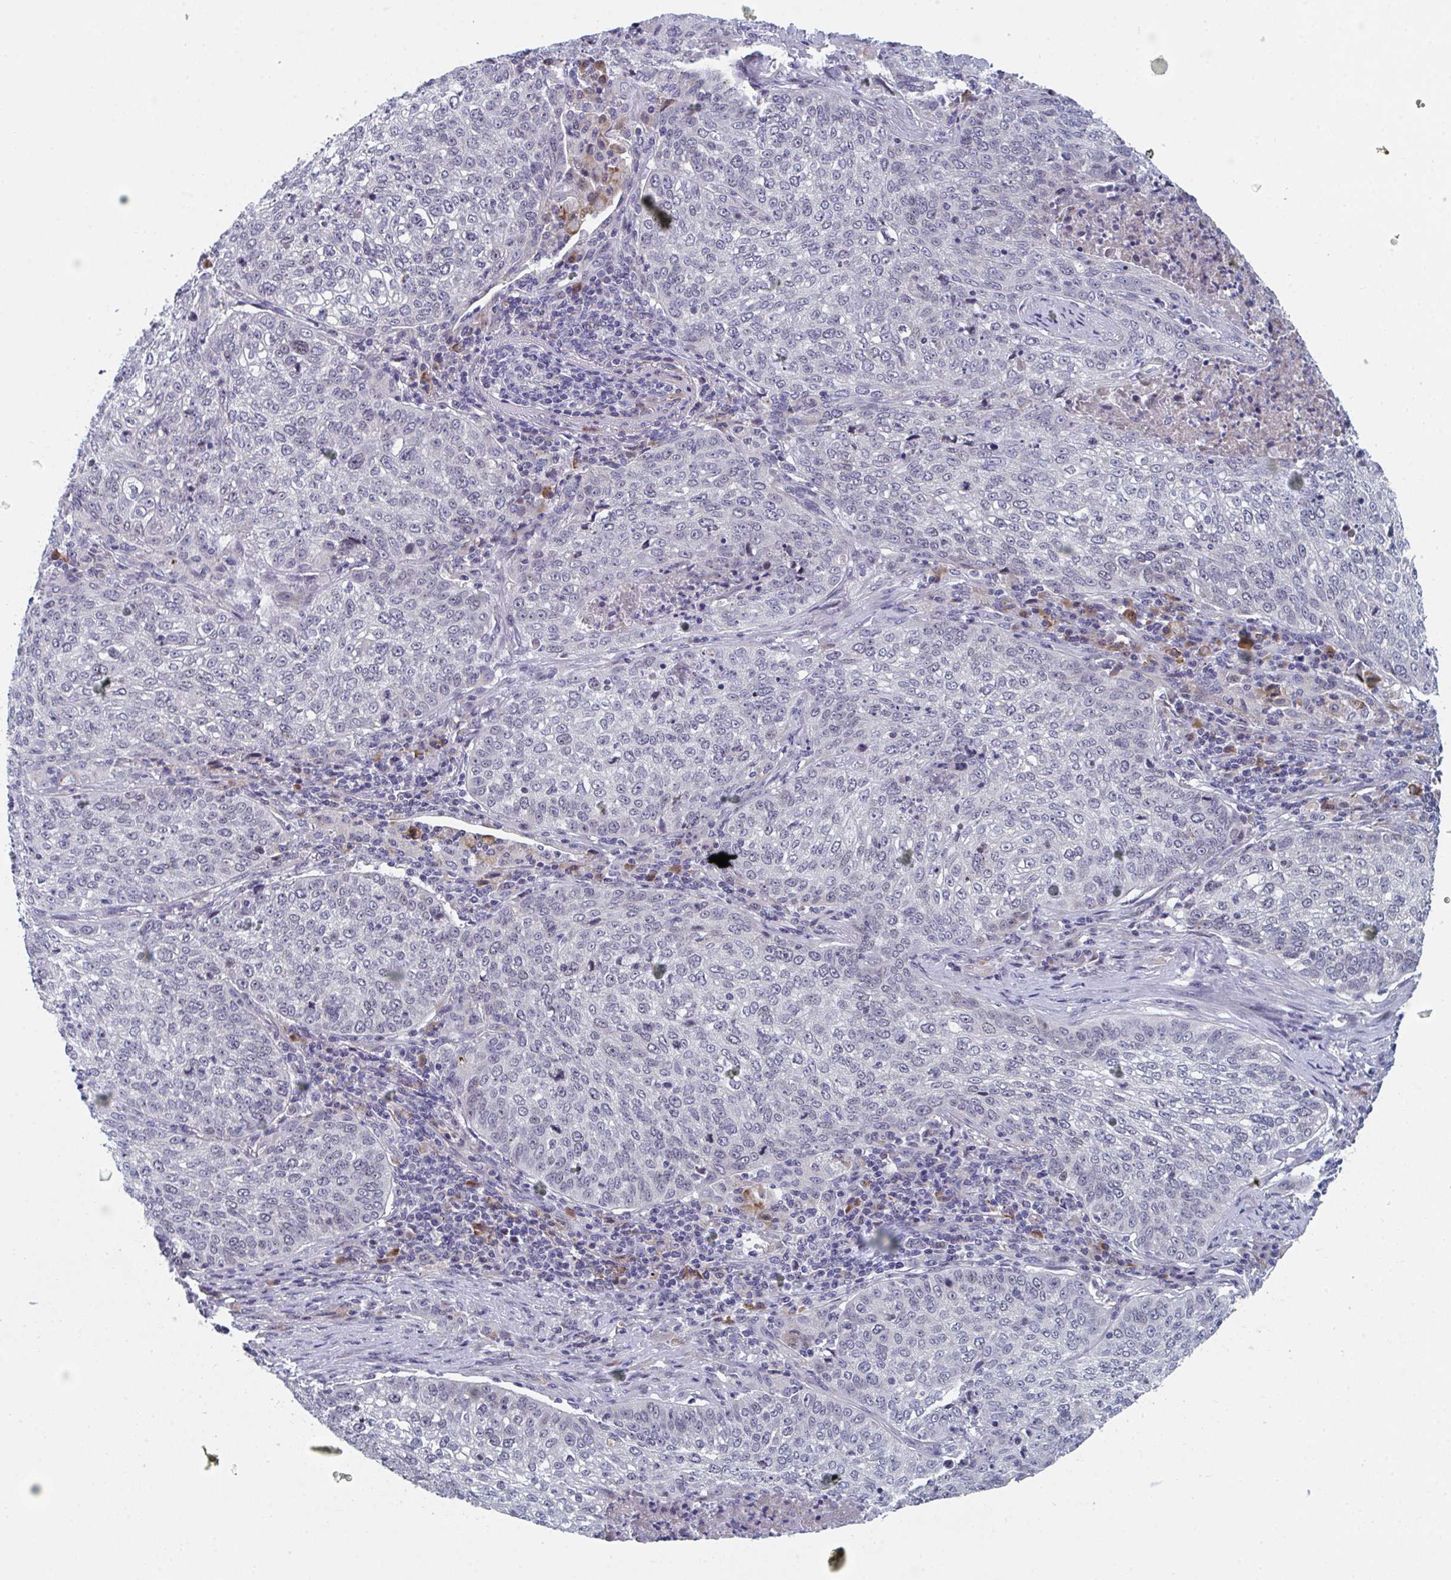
{"staining": {"intensity": "moderate", "quantity": "25%-75%", "location": "nuclear"}, "tissue": "lung cancer", "cell_type": "Tumor cells", "image_type": "cancer", "snomed": [{"axis": "morphology", "description": "Squamous cell carcinoma, NOS"}, {"axis": "topography", "description": "Lung"}], "caption": "IHC (DAB (3,3'-diaminobenzidine)) staining of human lung cancer (squamous cell carcinoma) demonstrates moderate nuclear protein expression in about 25%-75% of tumor cells. Using DAB (brown) and hematoxylin (blue) stains, captured at high magnification using brightfield microscopy.", "gene": "CENPT", "patient": {"sex": "male", "age": 63}}